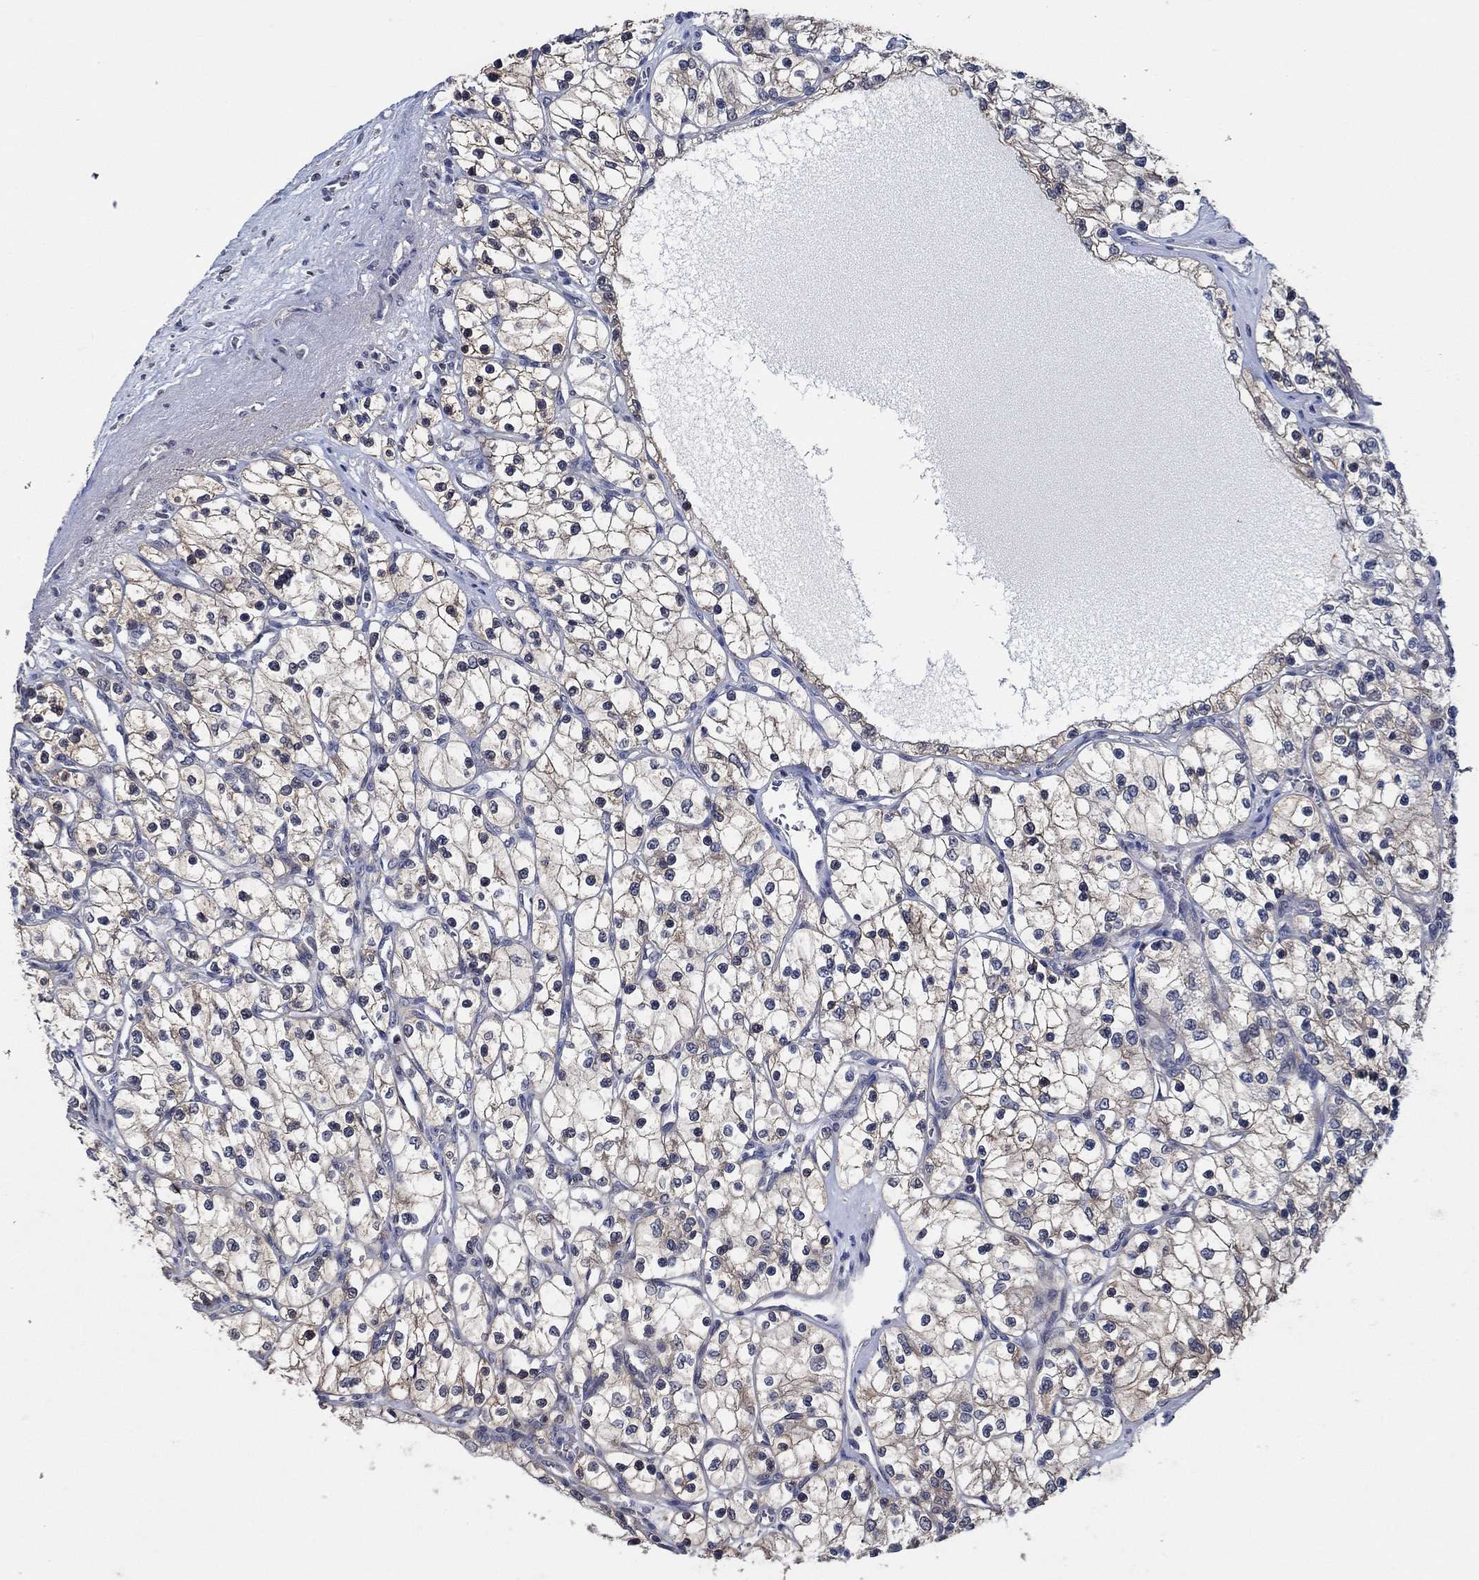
{"staining": {"intensity": "moderate", "quantity": "<25%", "location": "cytoplasmic/membranous"}, "tissue": "renal cancer", "cell_type": "Tumor cells", "image_type": "cancer", "snomed": [{"axis": "morphology", "description": "Adenocarcinoma, NOS"}, {"axis": "topography", "description": "Kidney"}], "caption": "Immunohistochemistry of human adenocarcinoma (renal) exhibits low levels of moderate cytoplasmic/membranous staining in about <25% of tumor cells. Immunohistochemistry stains the protein of interest in brown and the nuclei are stained blue.", "gene": "DACT1", "patient": {"sex": "female", "age": 69}}